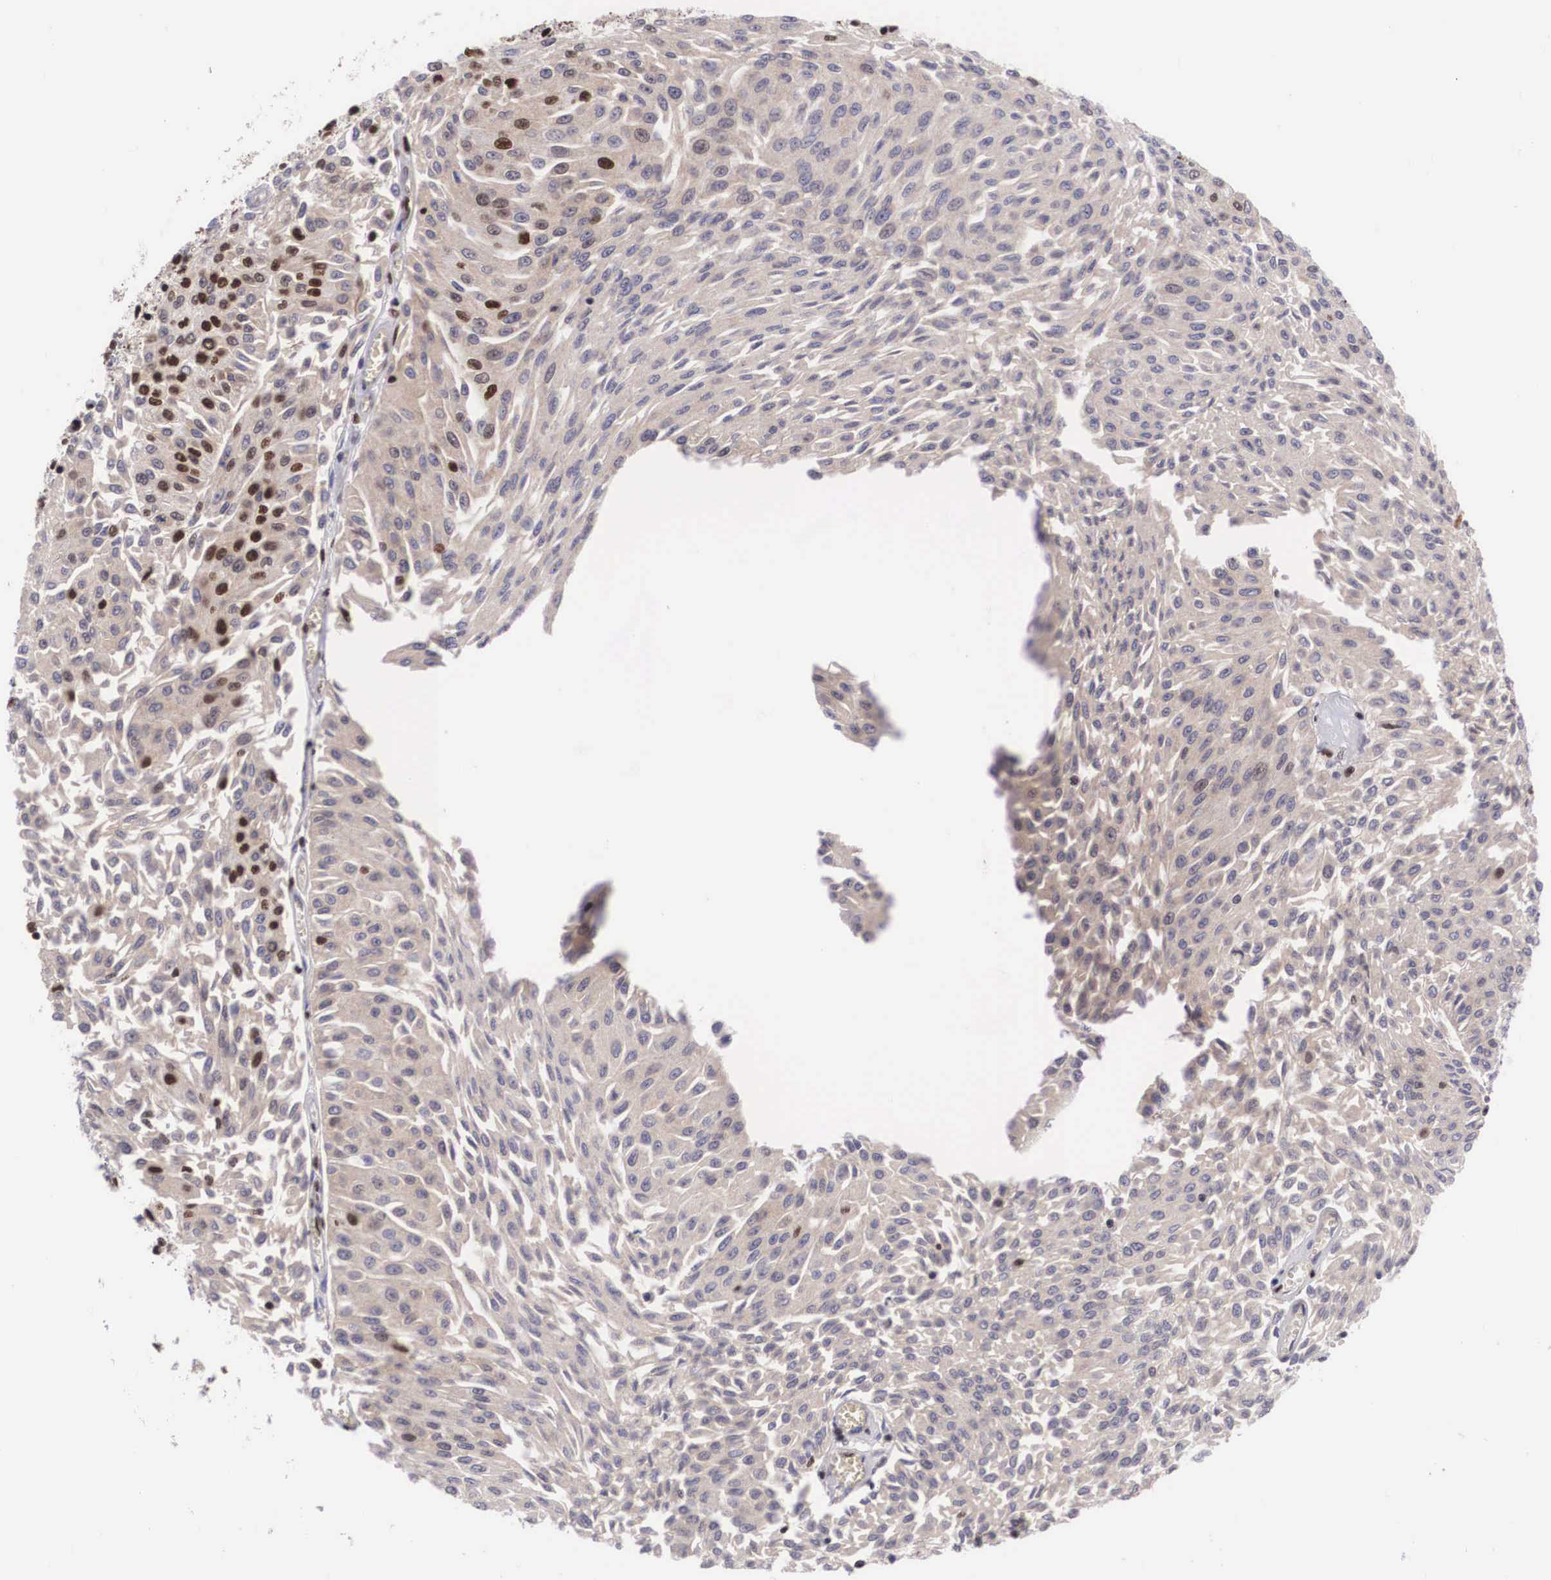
{"staining": {"intensity": "moderate", "quantity": "<25%", "location": "nuclear"}, "tissue": "urothelial cancer", "cell_type": "Tumor cells", "image_type": "cancer", "snomed": [{"axis": "morphology", "description": "Urothelial carcinoma, Low grade"}, {"axis": "topography", "description": "Urinary bladder"}], "caption": "Human urothelial cancer stained with a protein marker exhibits moderate staining in tumor cells.", "gene": "SF3A1", "patient": {"sex": "male", "age": 86}}